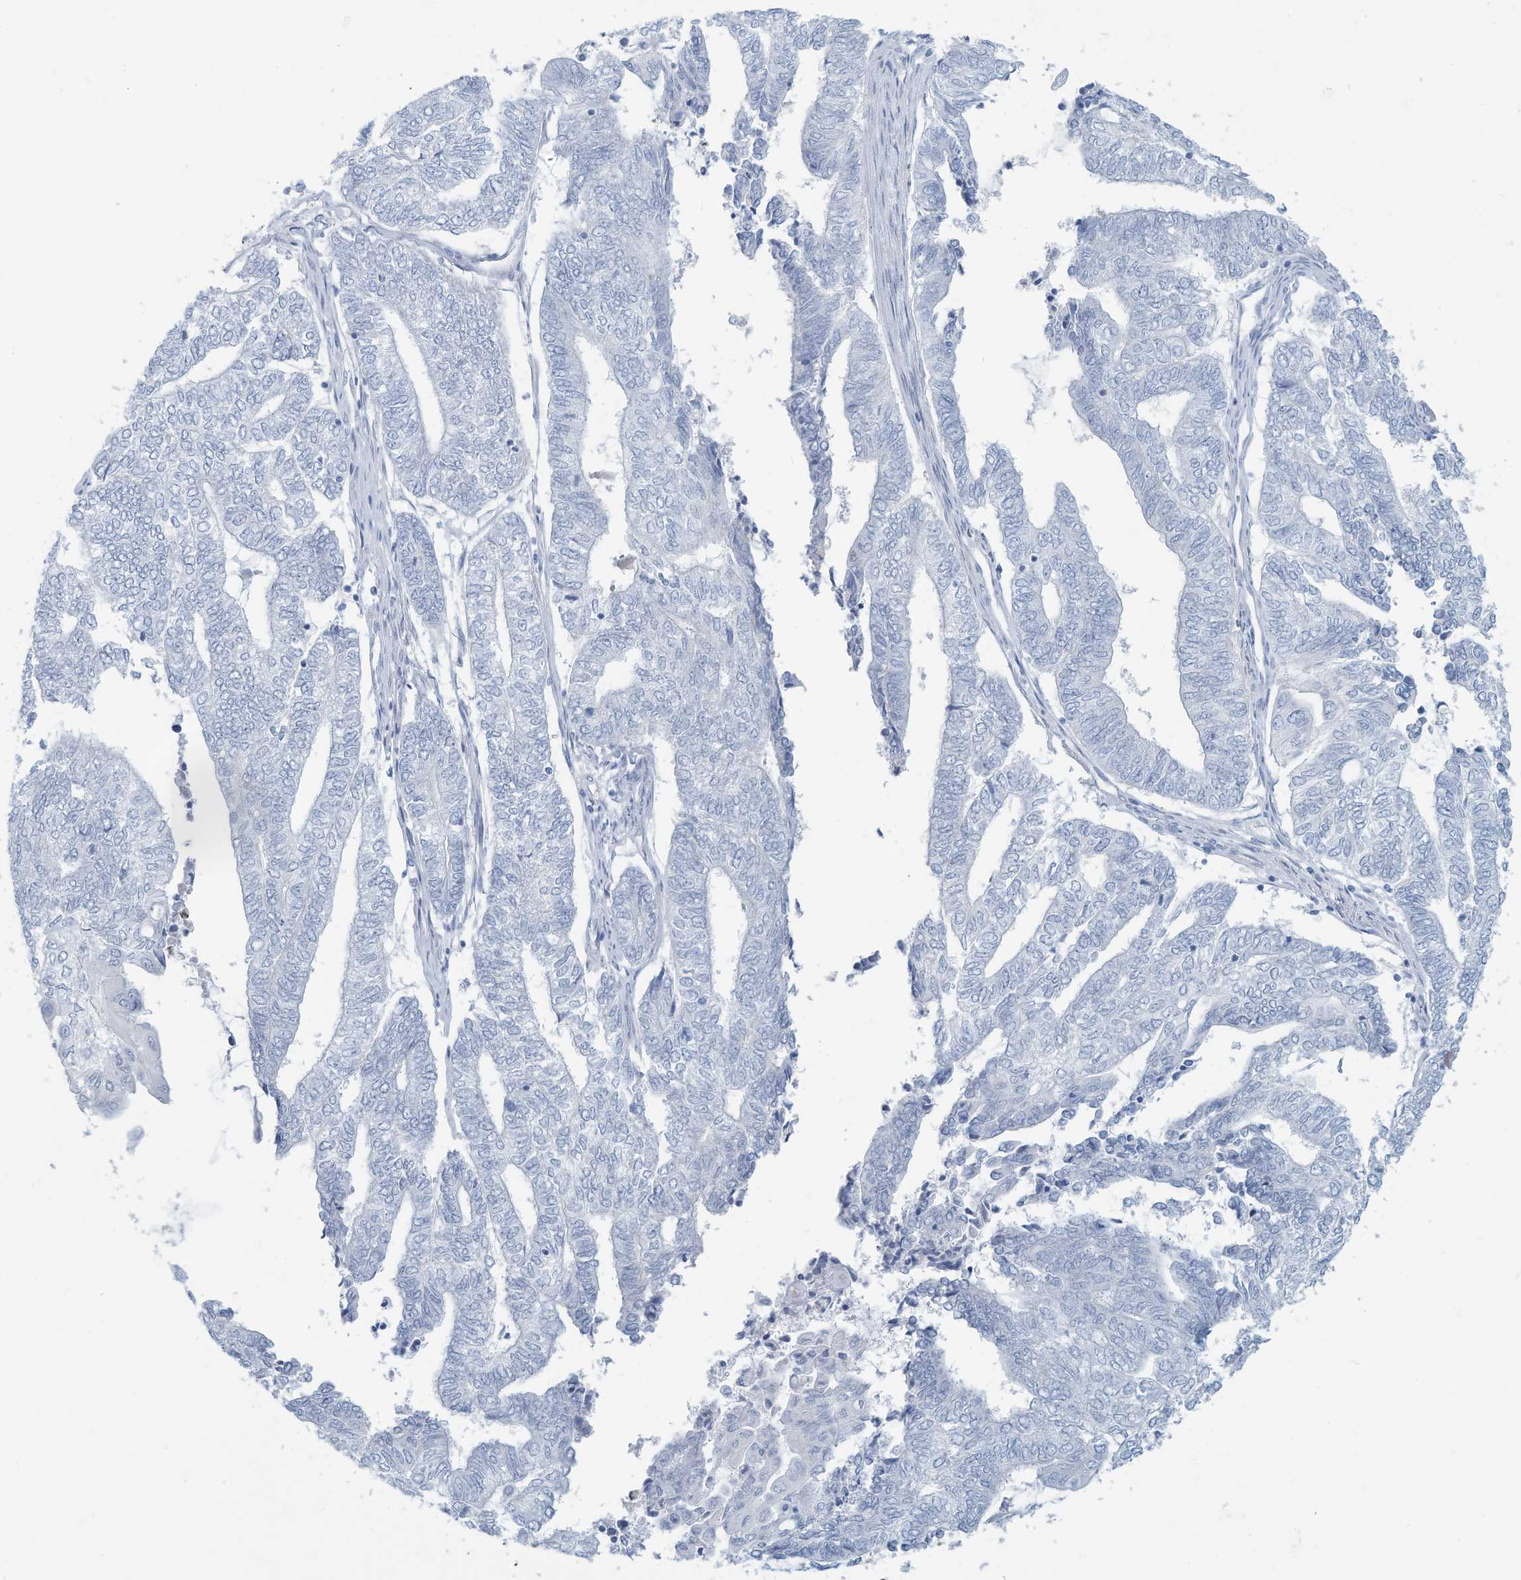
{"staining": {"intensity": "negative", "quantity": "none", "location": "none"}, "tissue": "endometrial cancer", "cell_type": "Tumor cells", "image_type": "cancer", "snomed": [{"axis": "morphology", "description": "Adenocarcinoma, NOS"}, {"axis": "topography", "description": "Uterus"}, {"axis": "topography", "description": "Endometrium"}], "caption": "Endometrial cancer was stained to show a protein in brown. There is no significant expression in tumor cells. (DAB (3,3'-diaminobenzidine) immunohistochemistry (IHC) with hematoxylin counter stain).", "gene": "ERI2", "patient": {"sex": "female", "age": 70}}